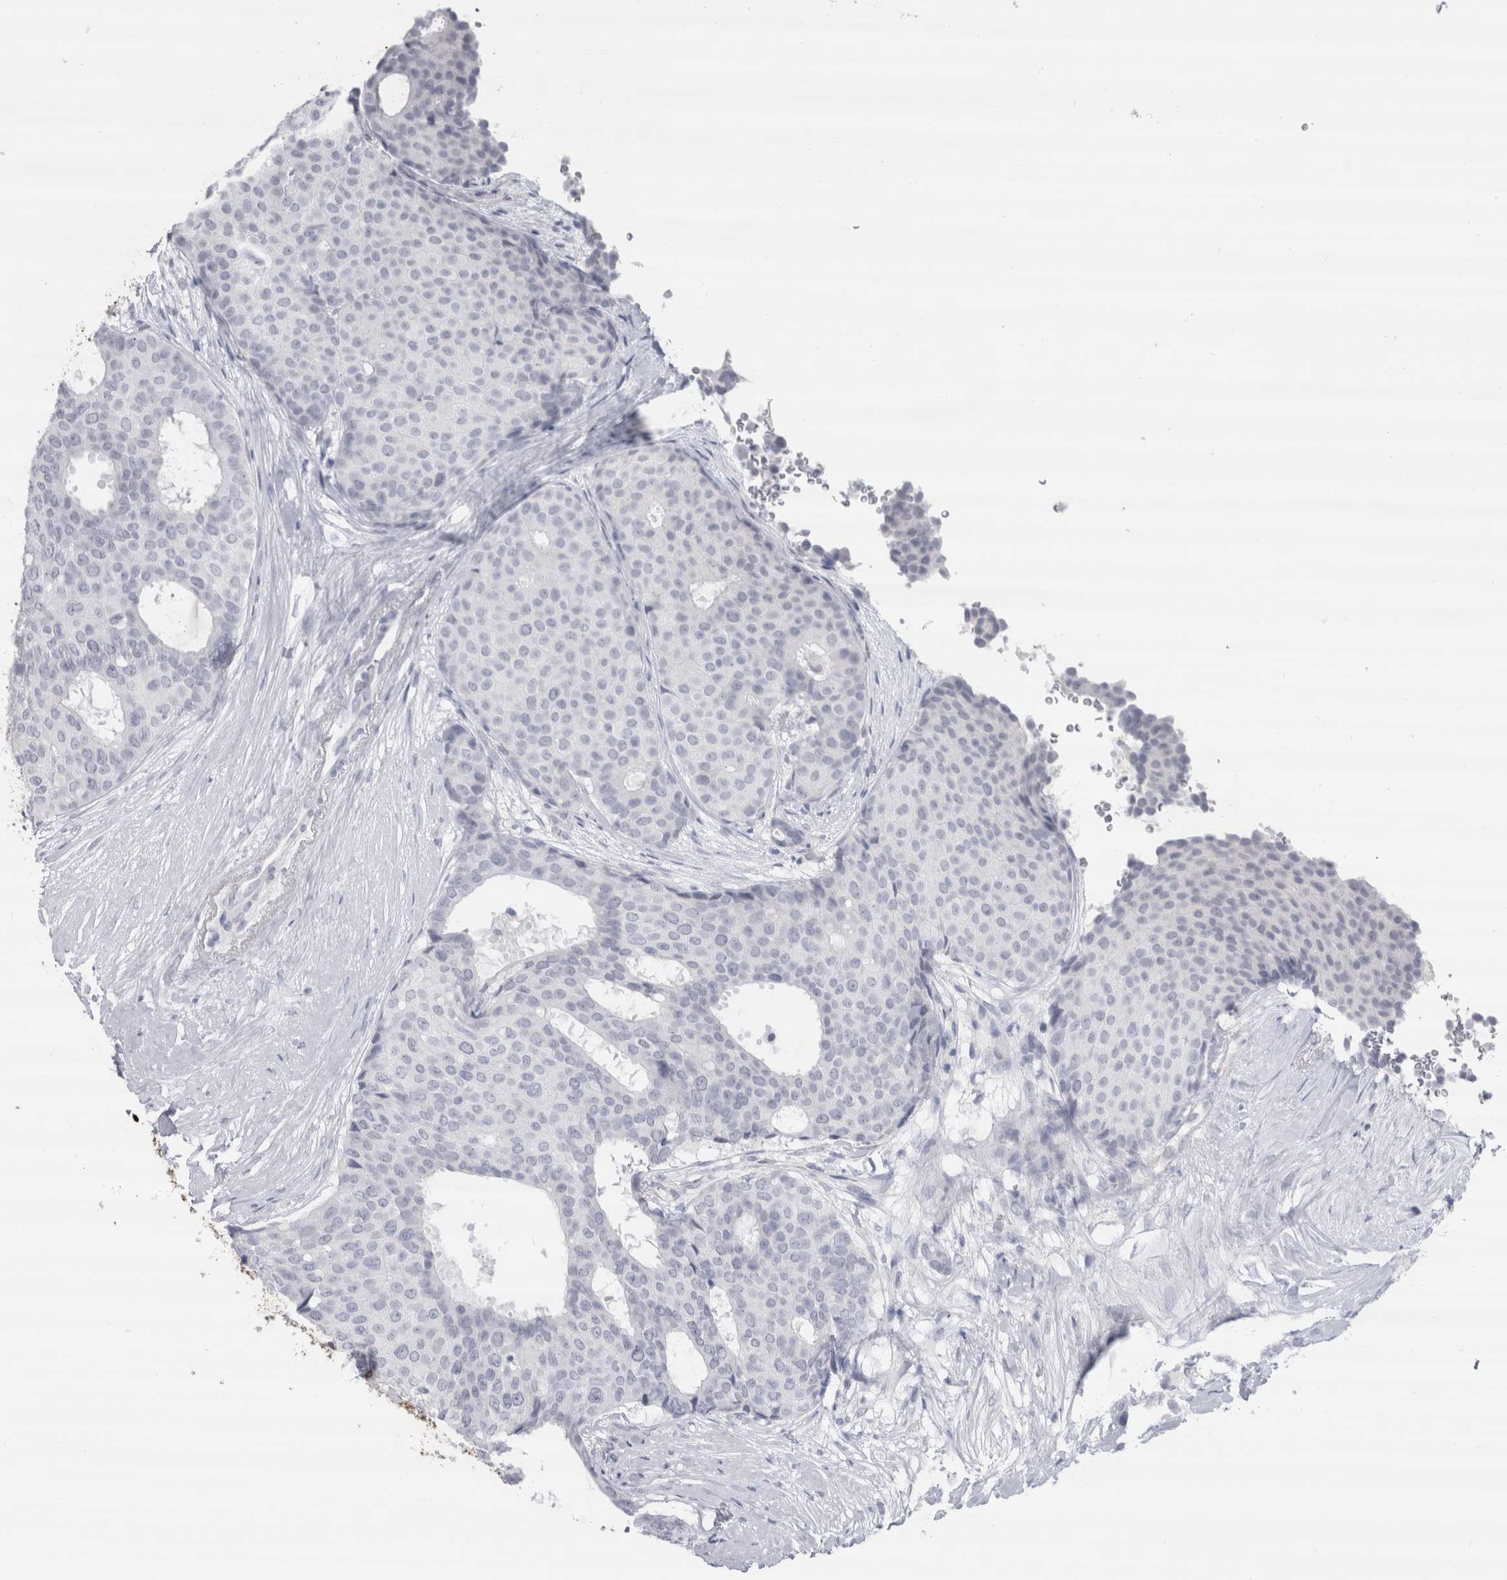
{"staining": {"intensity": "negative", "quantity": "none", "location": "none"}, "tissue": "breast cancer", "cell_type": "Tumor cells", "image_type": "cancer", "snomed": [{"axis": "morphology", "description": "Duct carcinoma"}, {"axis": "topography", "description": "Breast"}], "caption": "Immunohistochemistry of human breast cancer reveals no expression in tumor cells.", "gene": "CDH17", "patient": {"sex": "female", "age": 75}}